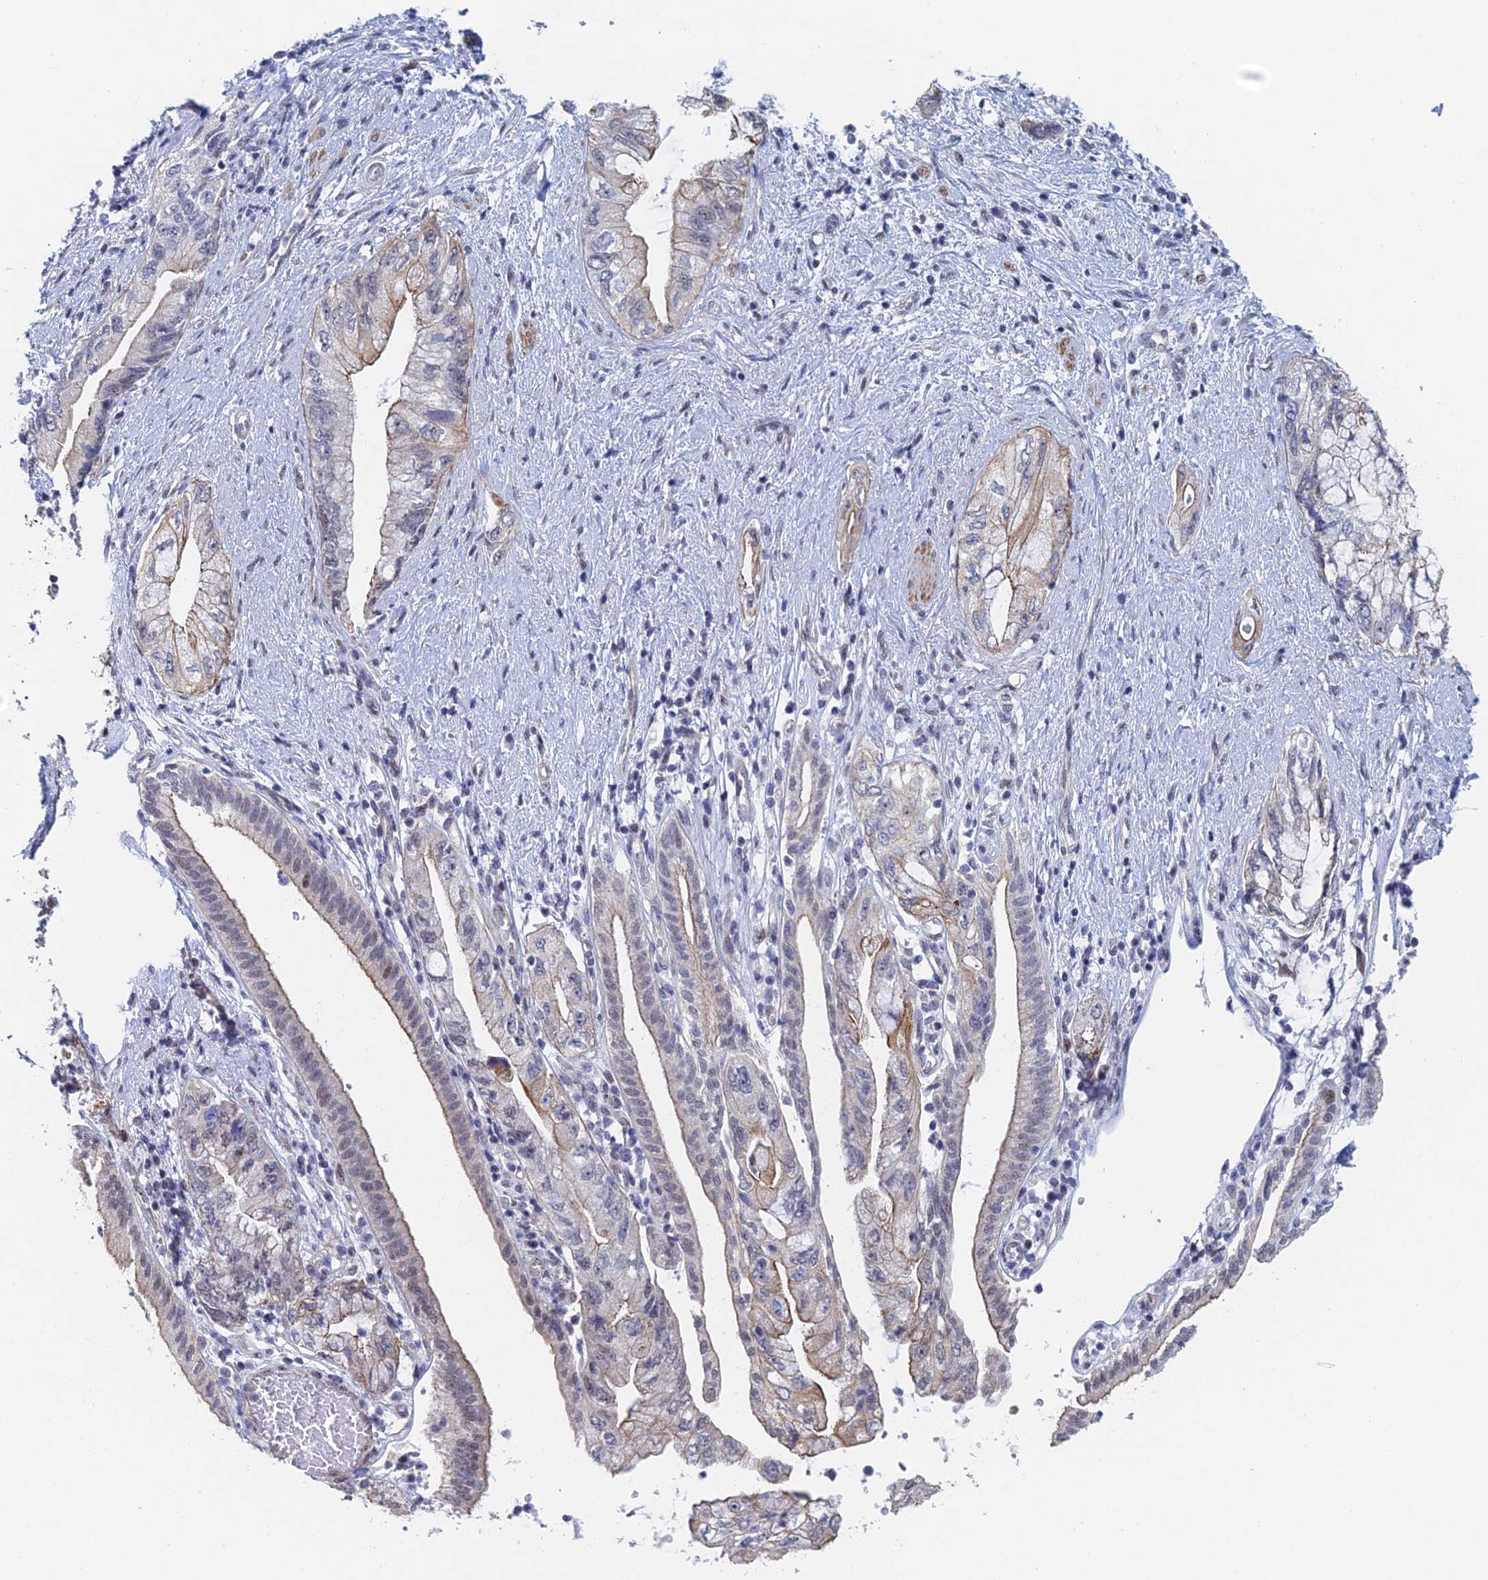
{"staining": {"intensity": "moderate", "quantity": "<25%", "location": "cytoplasmic/membranous,nuclear"}, "tissue": "pancreatic cancer", "cell_type": "Tumor cells", "image_type": "cancer", "snomed": [{"axis": "morphology", "description": "Adenocarcinoma, NOS"}, {"axis": "topography", "description": "Pancreas"}], "caption": "Immunohistochemical staining of human adenocarcinoma (pancreatic) displays low levels of moderate cytoplasmic/membranous and nuclear expression in approximately <25% of tumor cells.", "gene": "GMNC", "patient": {"sex": "female", "age": 73}}